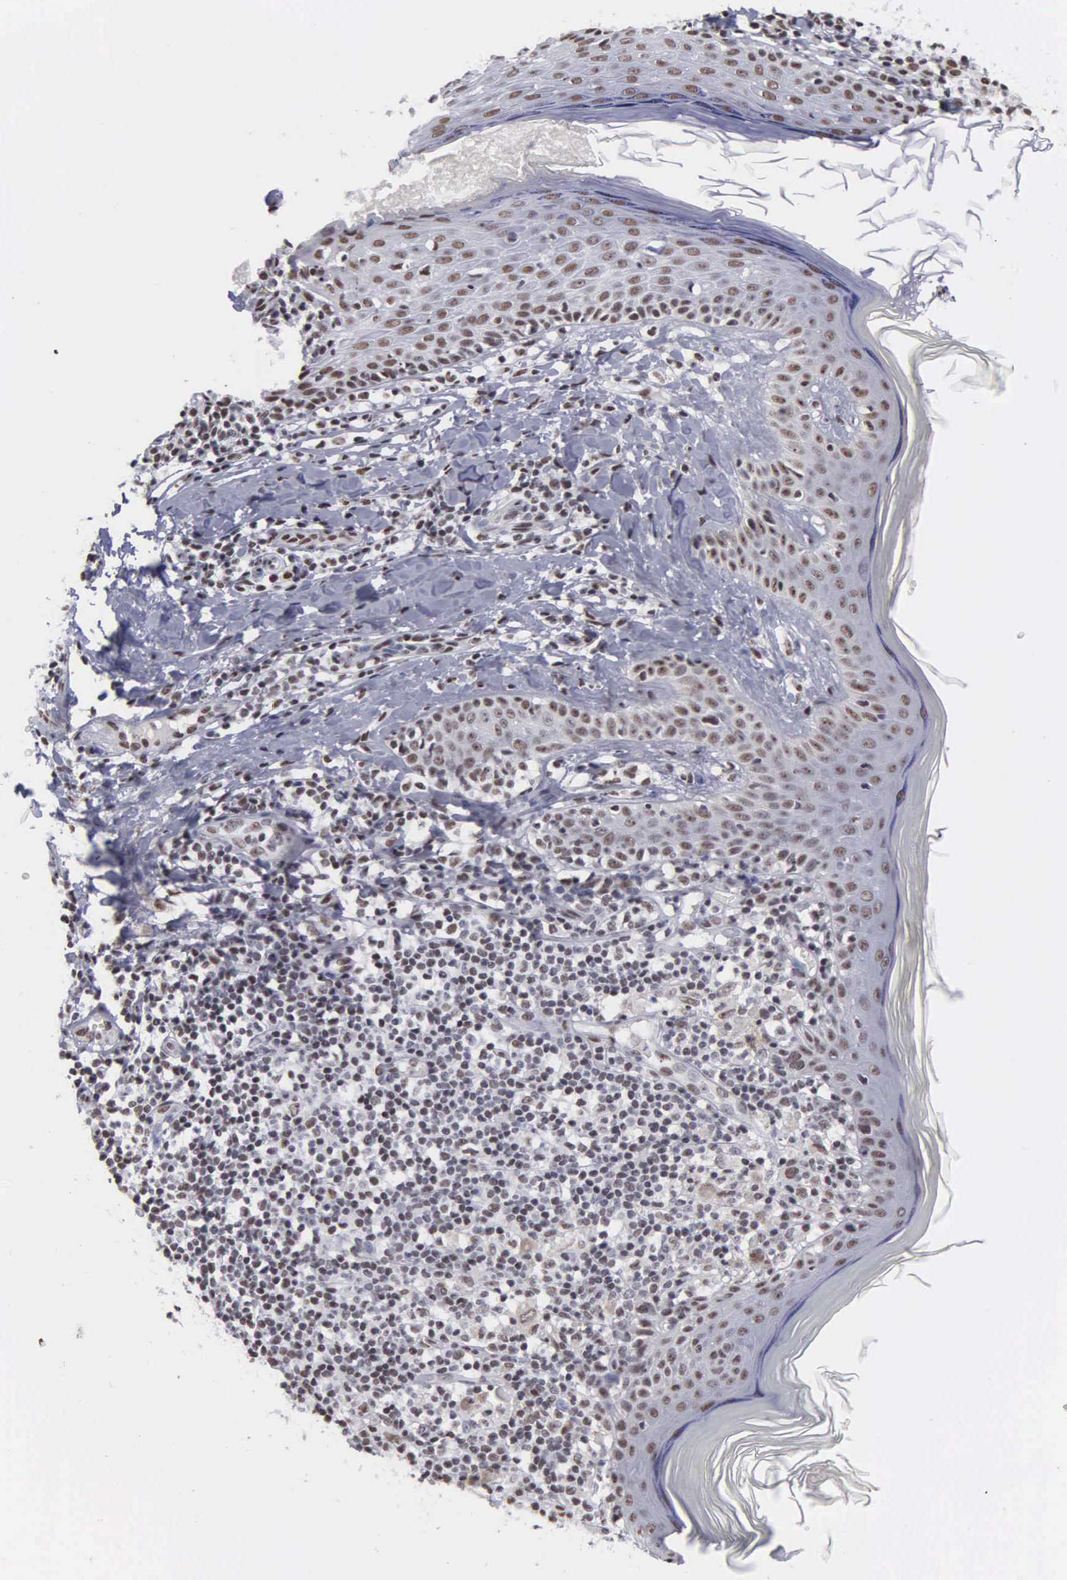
{"staining": {"intensity": "strong", "quantity": "25%-75%", "location": "nuclear"}, "tissue": "melanoma", "cell_type": "Tumor cells", "image_type": "cancer", "snomed": [{"axis": "morphology", "description": "Malignant melanoma, NOS"}, {"axis": "topography", "description": "Skin"}], "caption": "IHC staining of malignant melanoma, which displays high levels of strong nuclear staining in about 25%-75% of tumor cells indicating strong nuclear protein positivity. The staining was performed using DAB (brown) for protein detection and nuclei were counterstained in hematoxylin (blue).", "gene": "KIAA0586", "patient": {"sex": "male", "age": 45}}